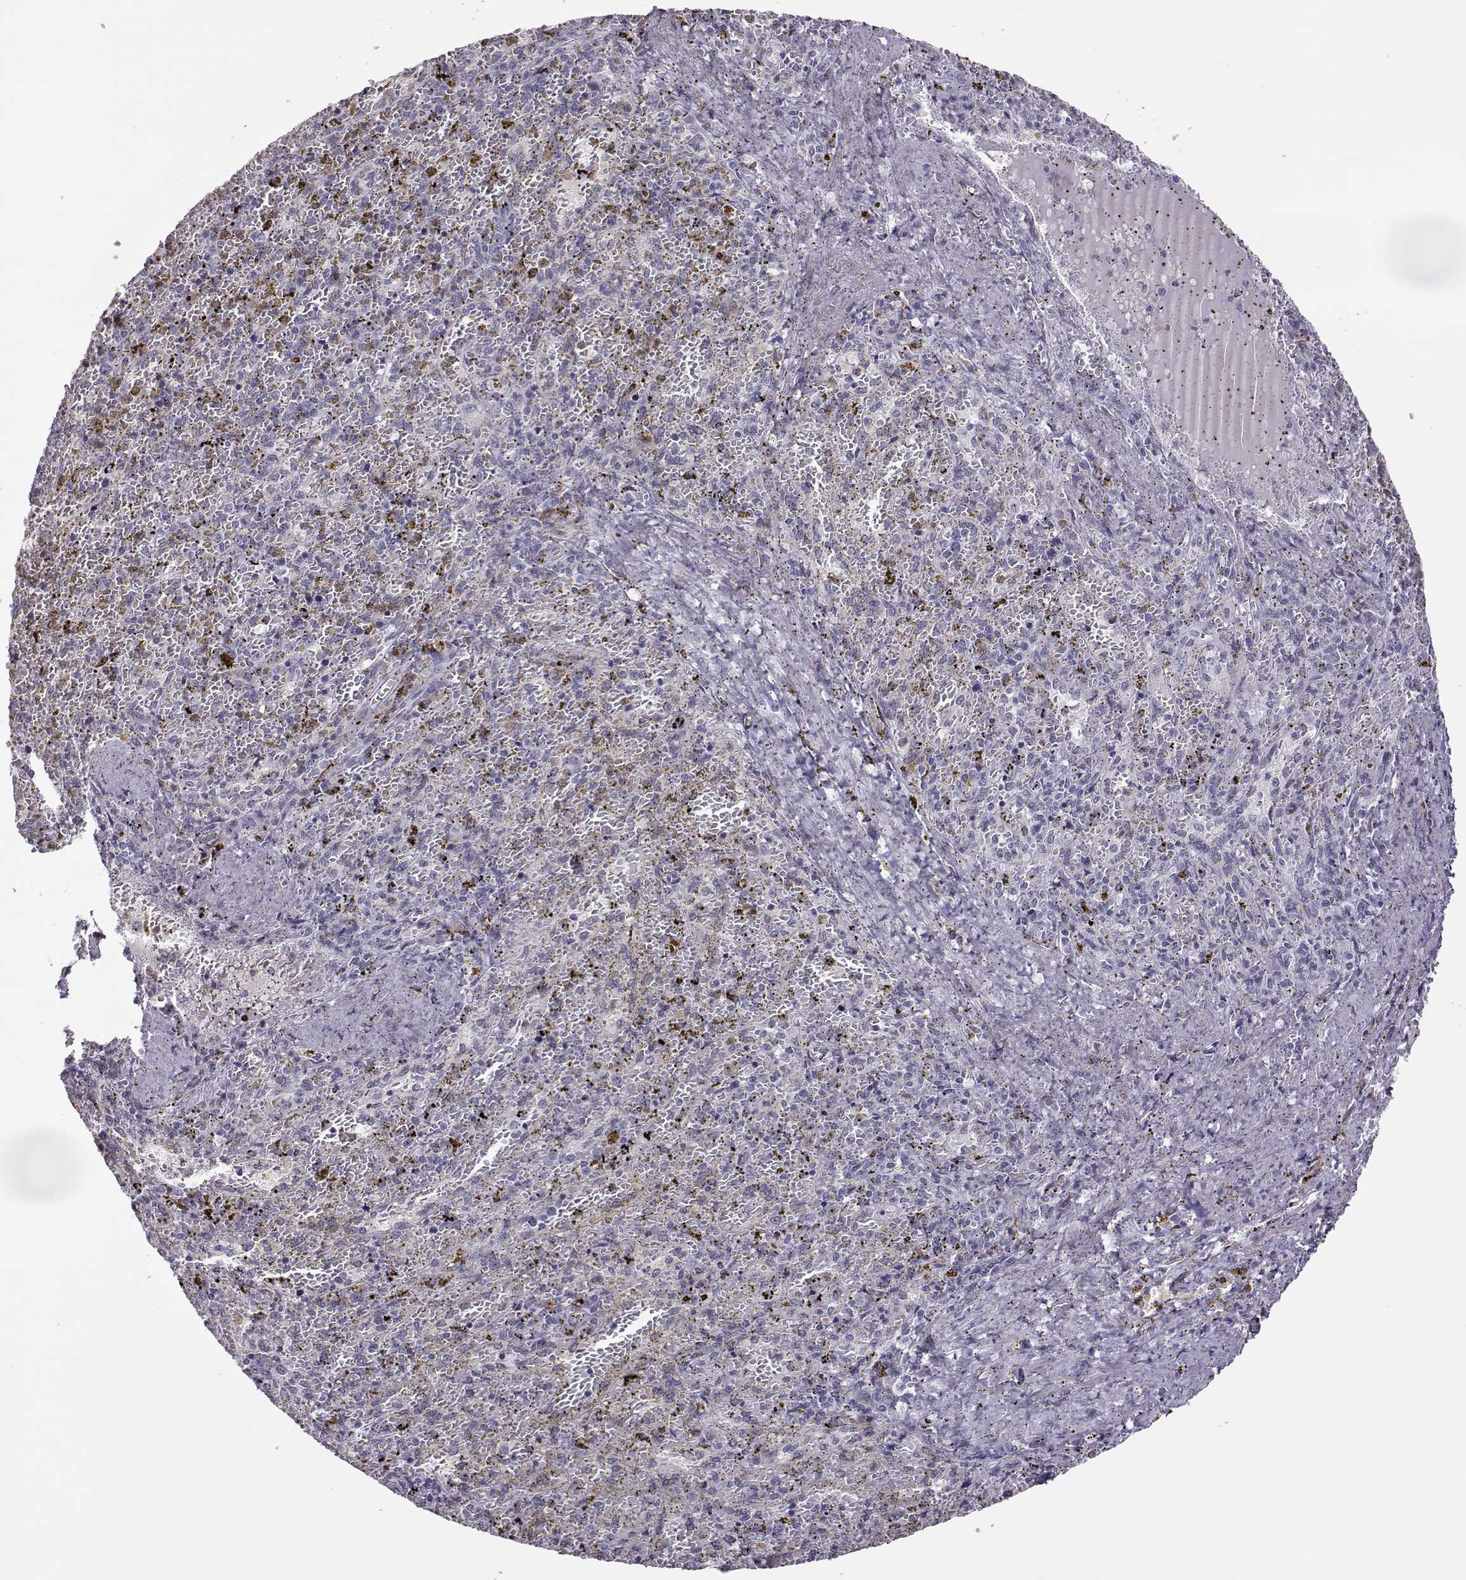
{"staining": {"intensity": "negative", "quantity": "none", "location": "none"}, "tissue": "spleen", "cell_type": "Cells in red pulp", "image_type": "normal", "snomed": [{"axis": "morphology", "description": "Normal tissue, NOS"}, {"axis": "topography", "description": "Spleen"}], "caption": "A histopathology image of spleen stained for a protein reveals no brown staining in cells in red pulp.", "gene": "VGF", "patient": {"sex": "female", "age": 50}}